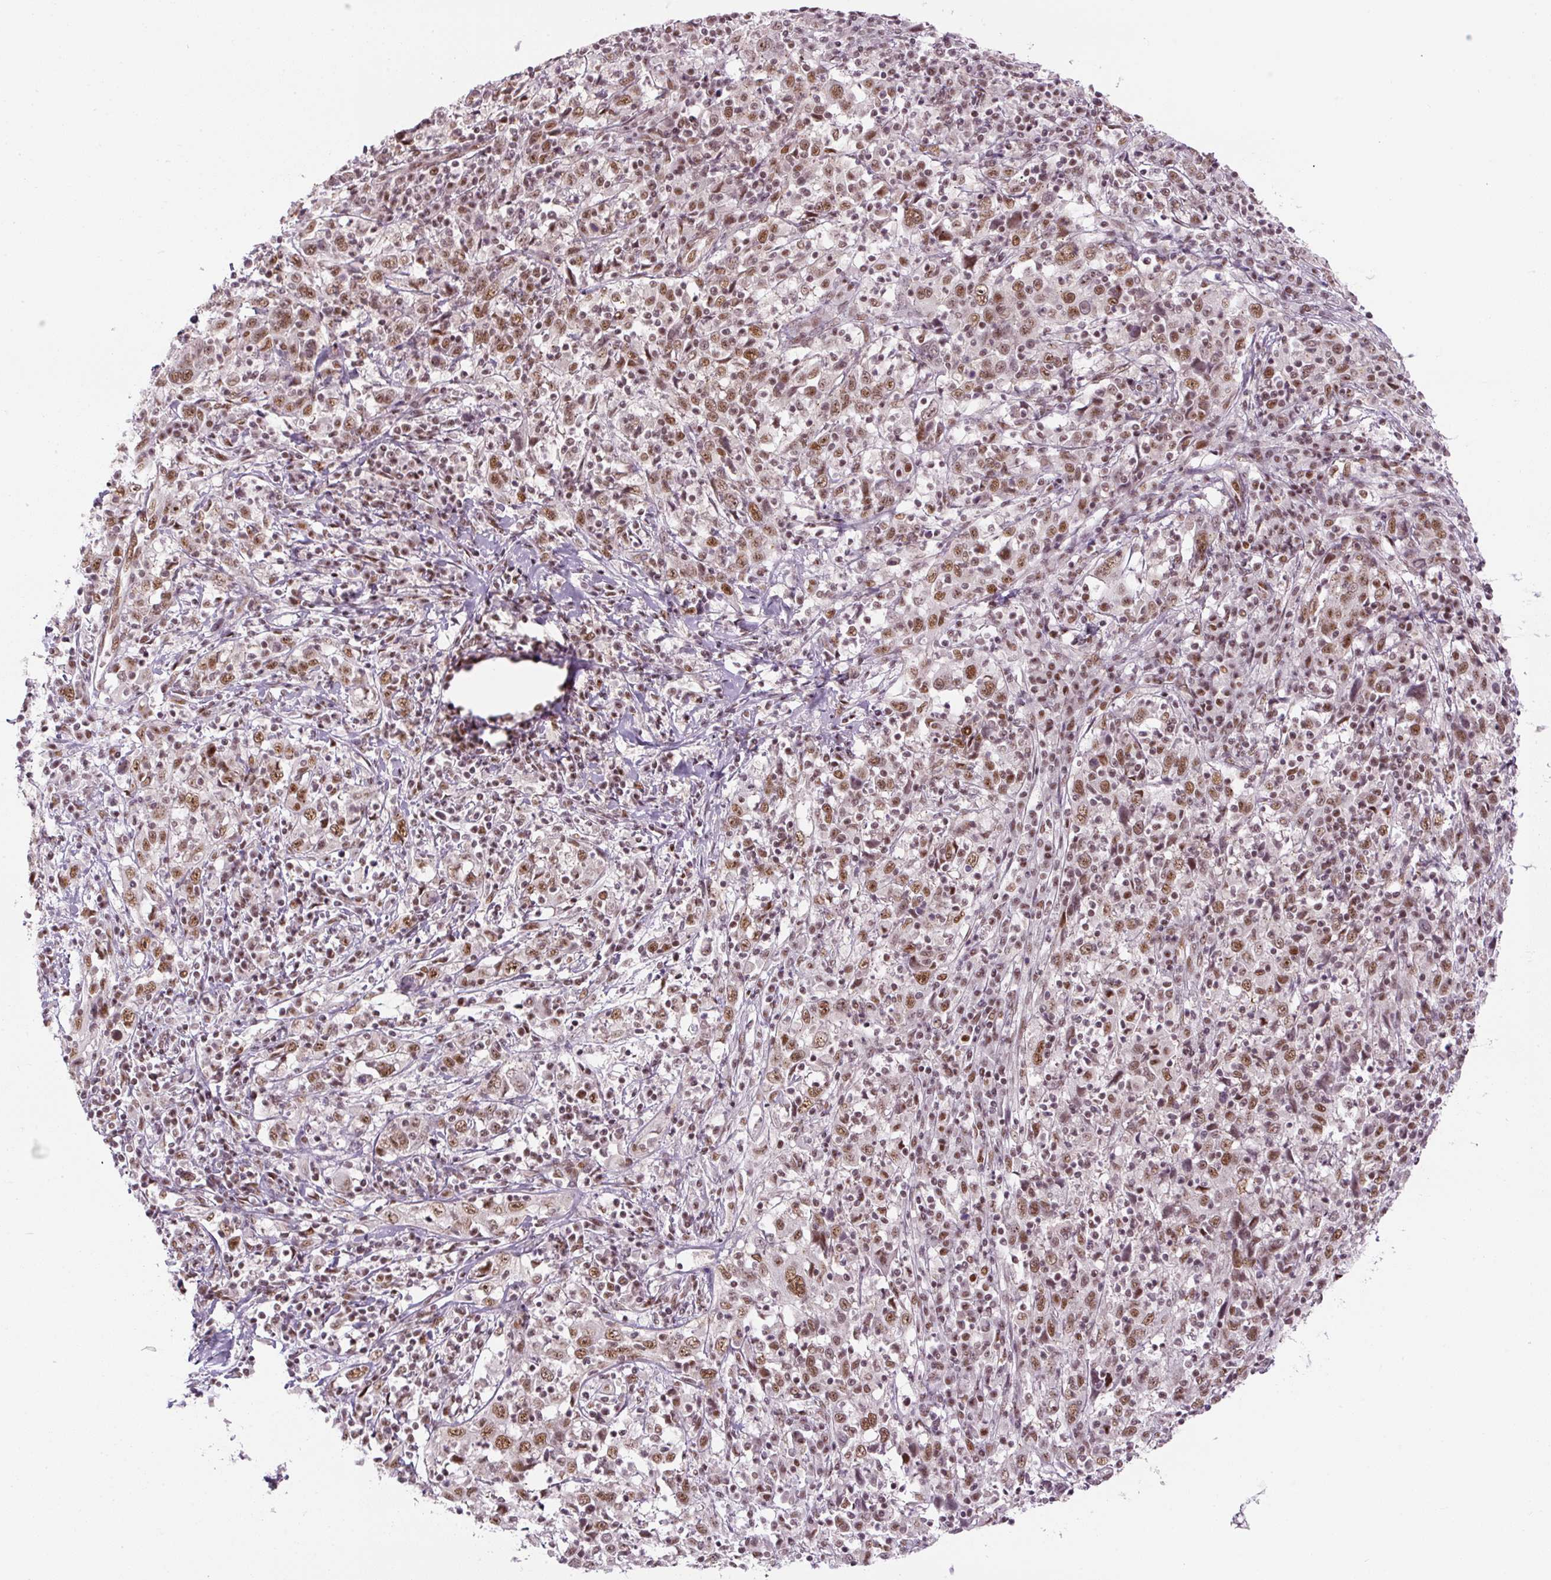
{"staining": {"intensity": "moderate", "quantity": ">75%", "location": "nuclear"}, "tissue": "cervical cancer", "cell_type": "Tumor cells", "image_type": "cancer", "snomed": [{"axis": "morphology", "description": "Squamous cell carcinoma, NOS"}, {"axis": "topography", "description": "Cervix"}], "caption": "This image exhibits cervical cancer (squamous cell carcinoma) stained with immunohistochemistry (IHC) to label a protein in brown. The nuclear of tumor cells show moderate positivity for the protein. Nuclei are counter-stained blue.", "gene": "U2AF2", "patient": {"sex": "female", "age": 46}}